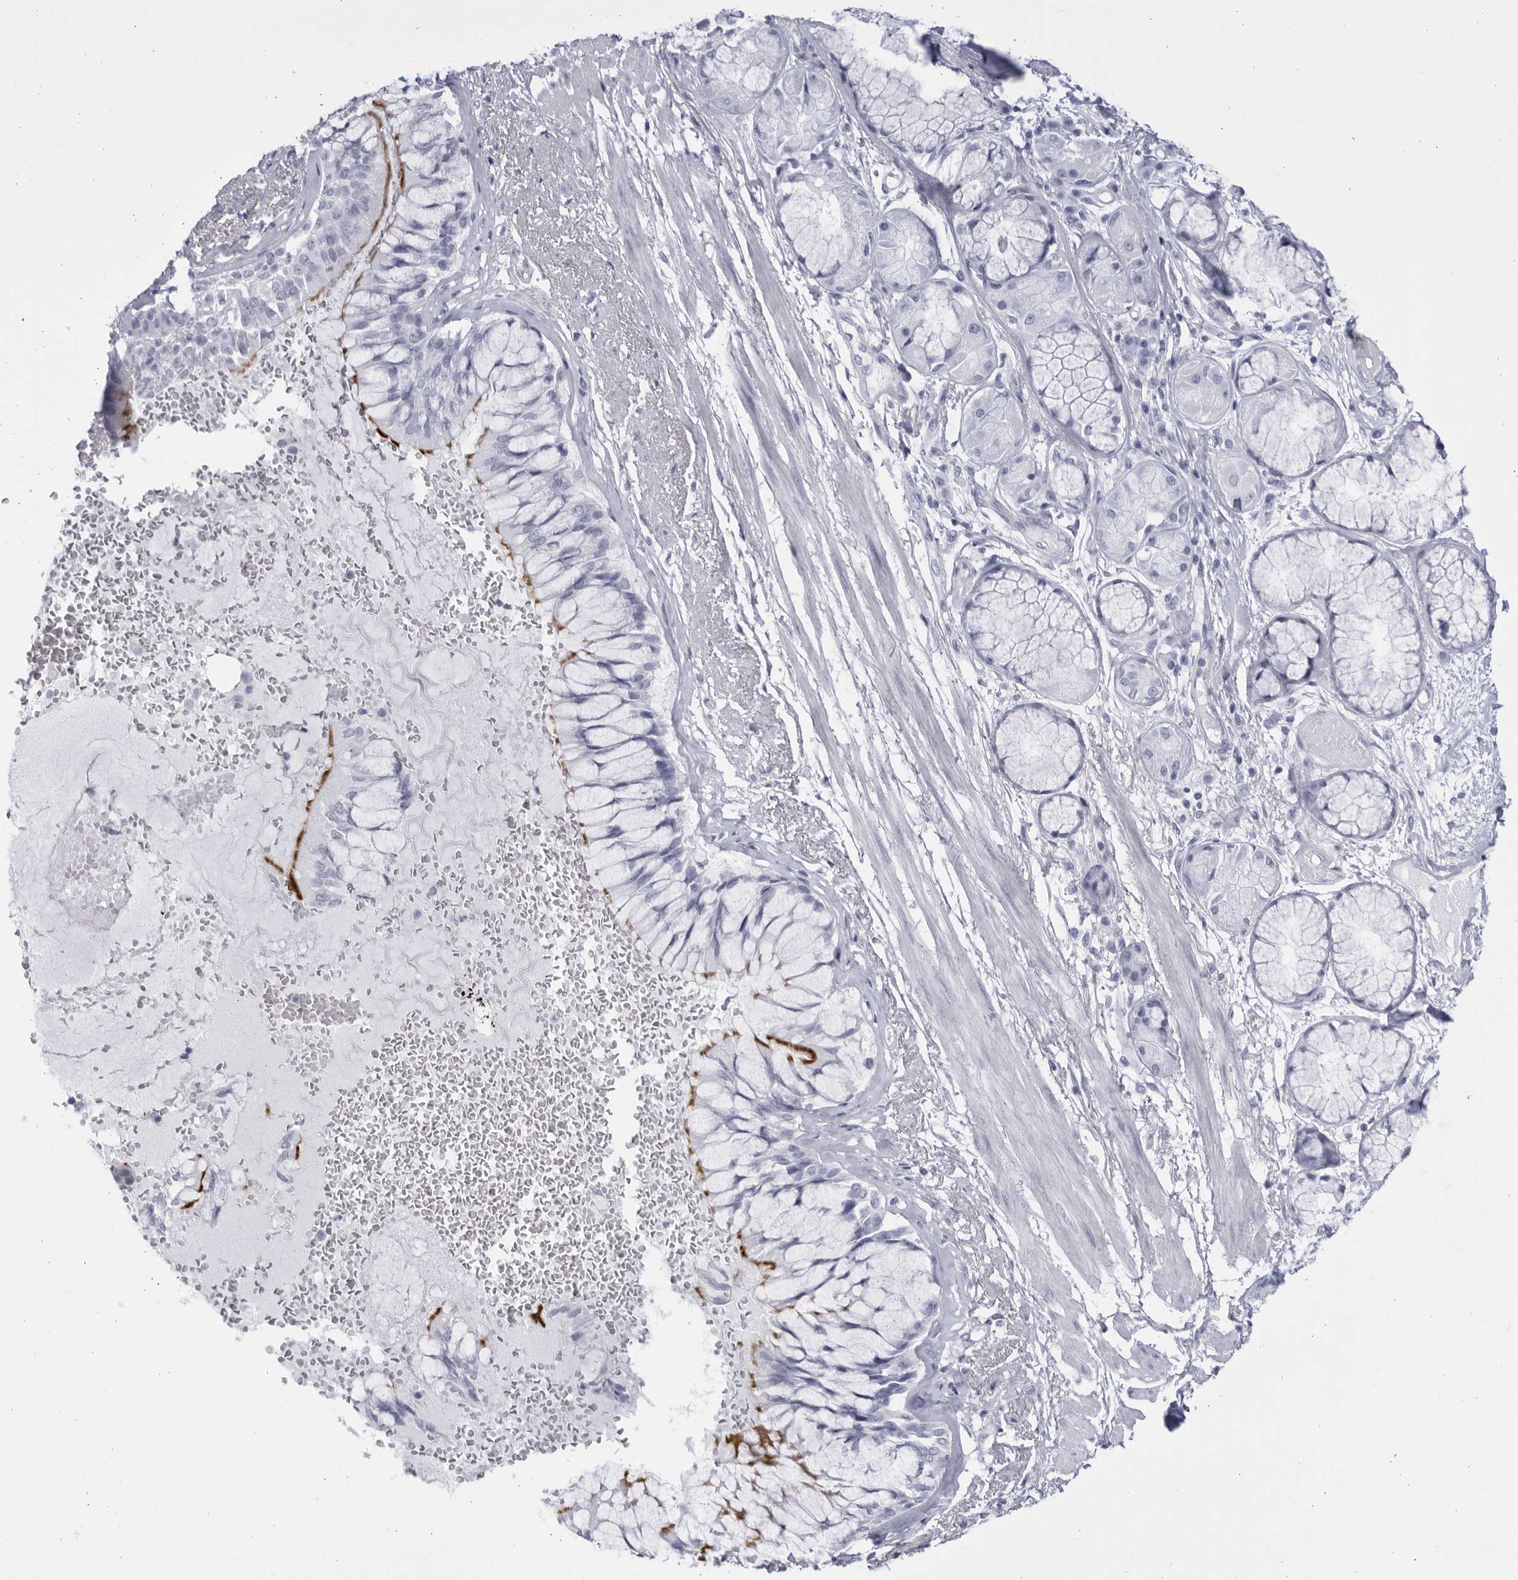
{"staining": {"intensity": "negative", "quantity": "none", "location": "none"}, "tissue": "adipose tissue", "cell_type": "Adipocytes", "image_type": "normal", "snomed": [{"axis": "morphology", "description": "Normal tissue, NOS"}, {"axis": "topography", "description": "Bronchus"}], "caption": "DAB immunohistochemical staining of benign adipose tissue displays no significant positivity in adipocytes. The staining was performed using DAB to visualize the protein expression in brown, while the nuclei were stained in blue with hematoxylin (Magnification: 20x).", "gene": "CCDC181", "patient": {"sex": "male", "age": 66}}